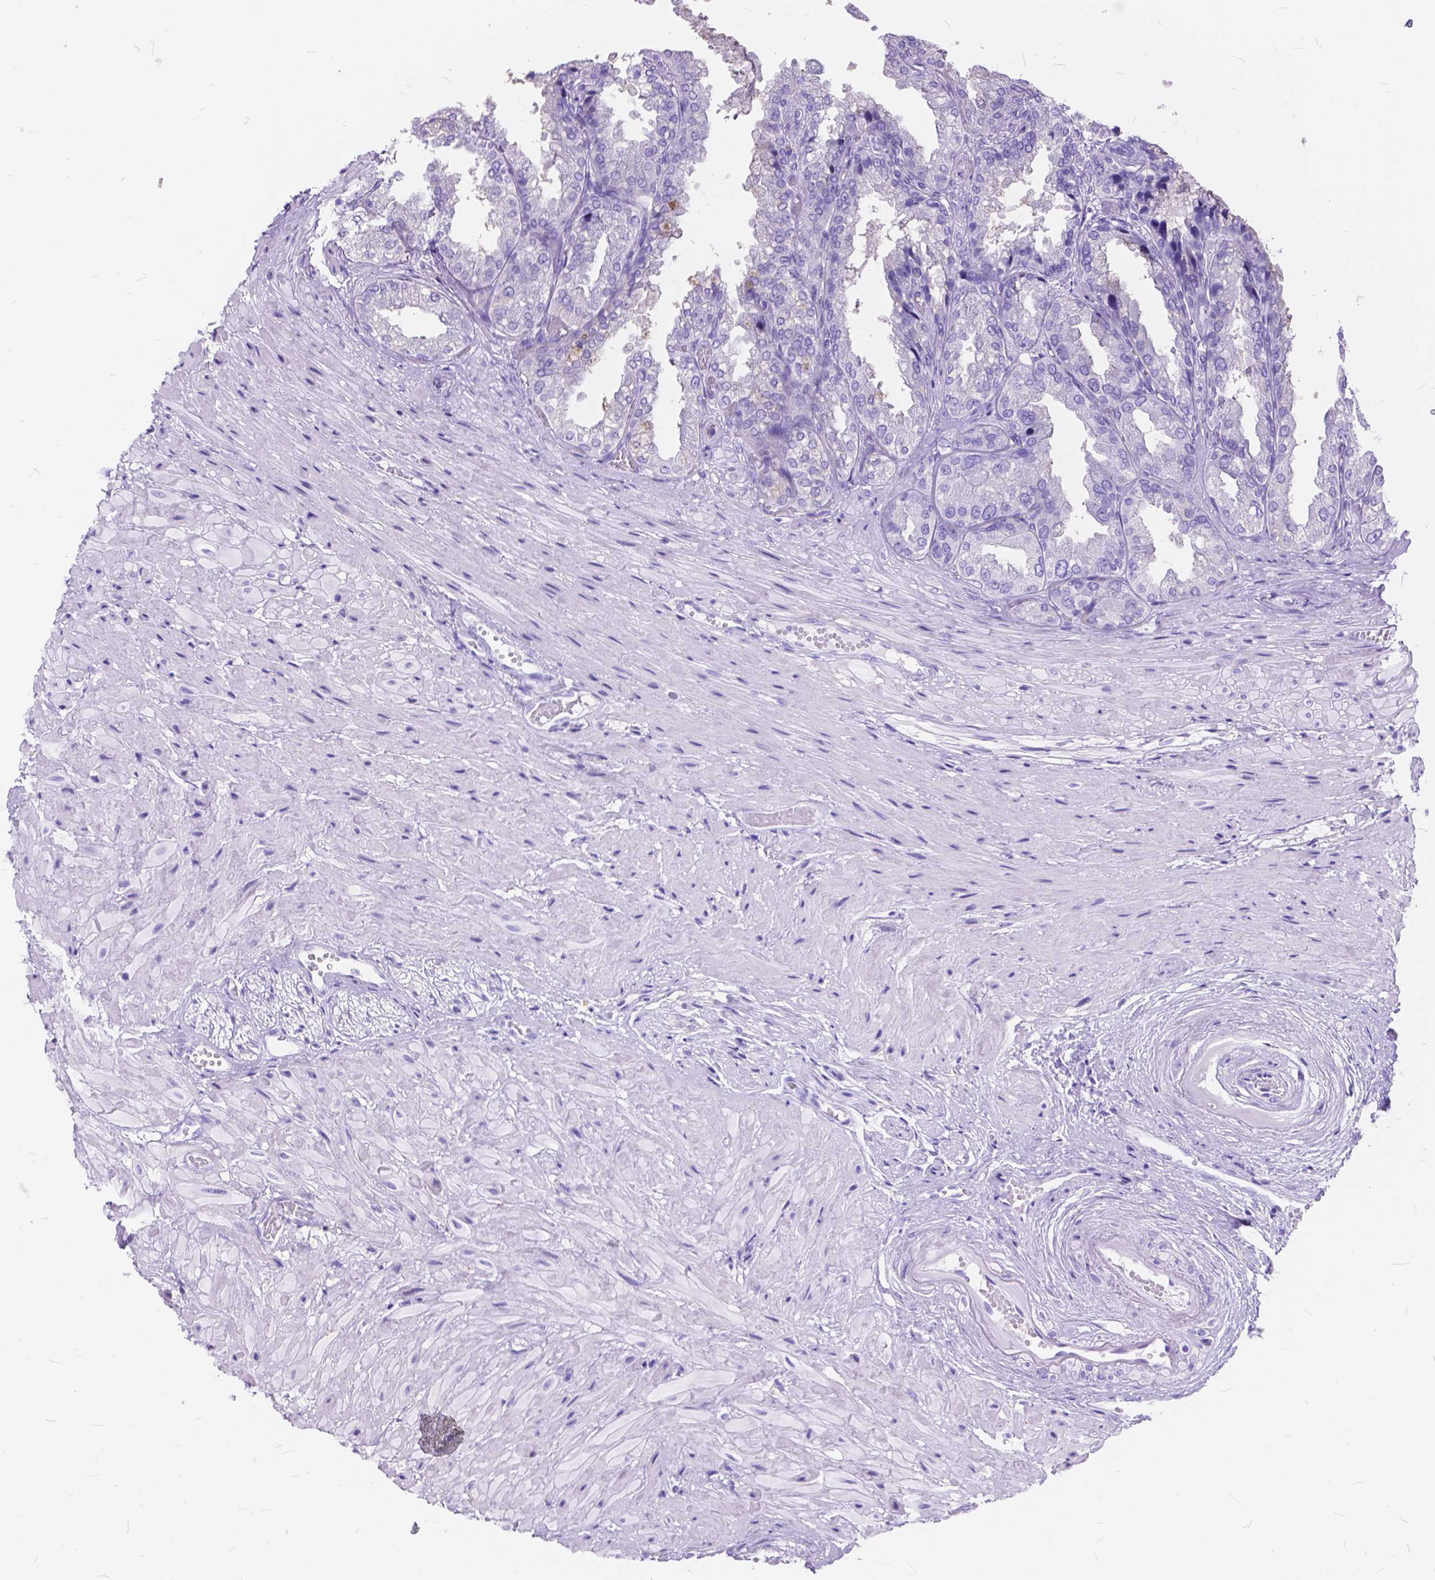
{"staining": {"intensity": "negative", "quantity": "none", "location": "none"}, "tissue": "seminal vesicle", "cell_type": "Glandular cells", "image_type": "normal", "snomed": [{"axis": "morphology", "description": "Normal tissue, NOS"}, {"axis": "topography", "description": "Seminal veicle"}], "caption": "Human seminal vesicle stained for a protein using IHC reveals no staining in glandular cells.", "gene": "FOXL2", "patient": {"sex": "male", "age": 55}}